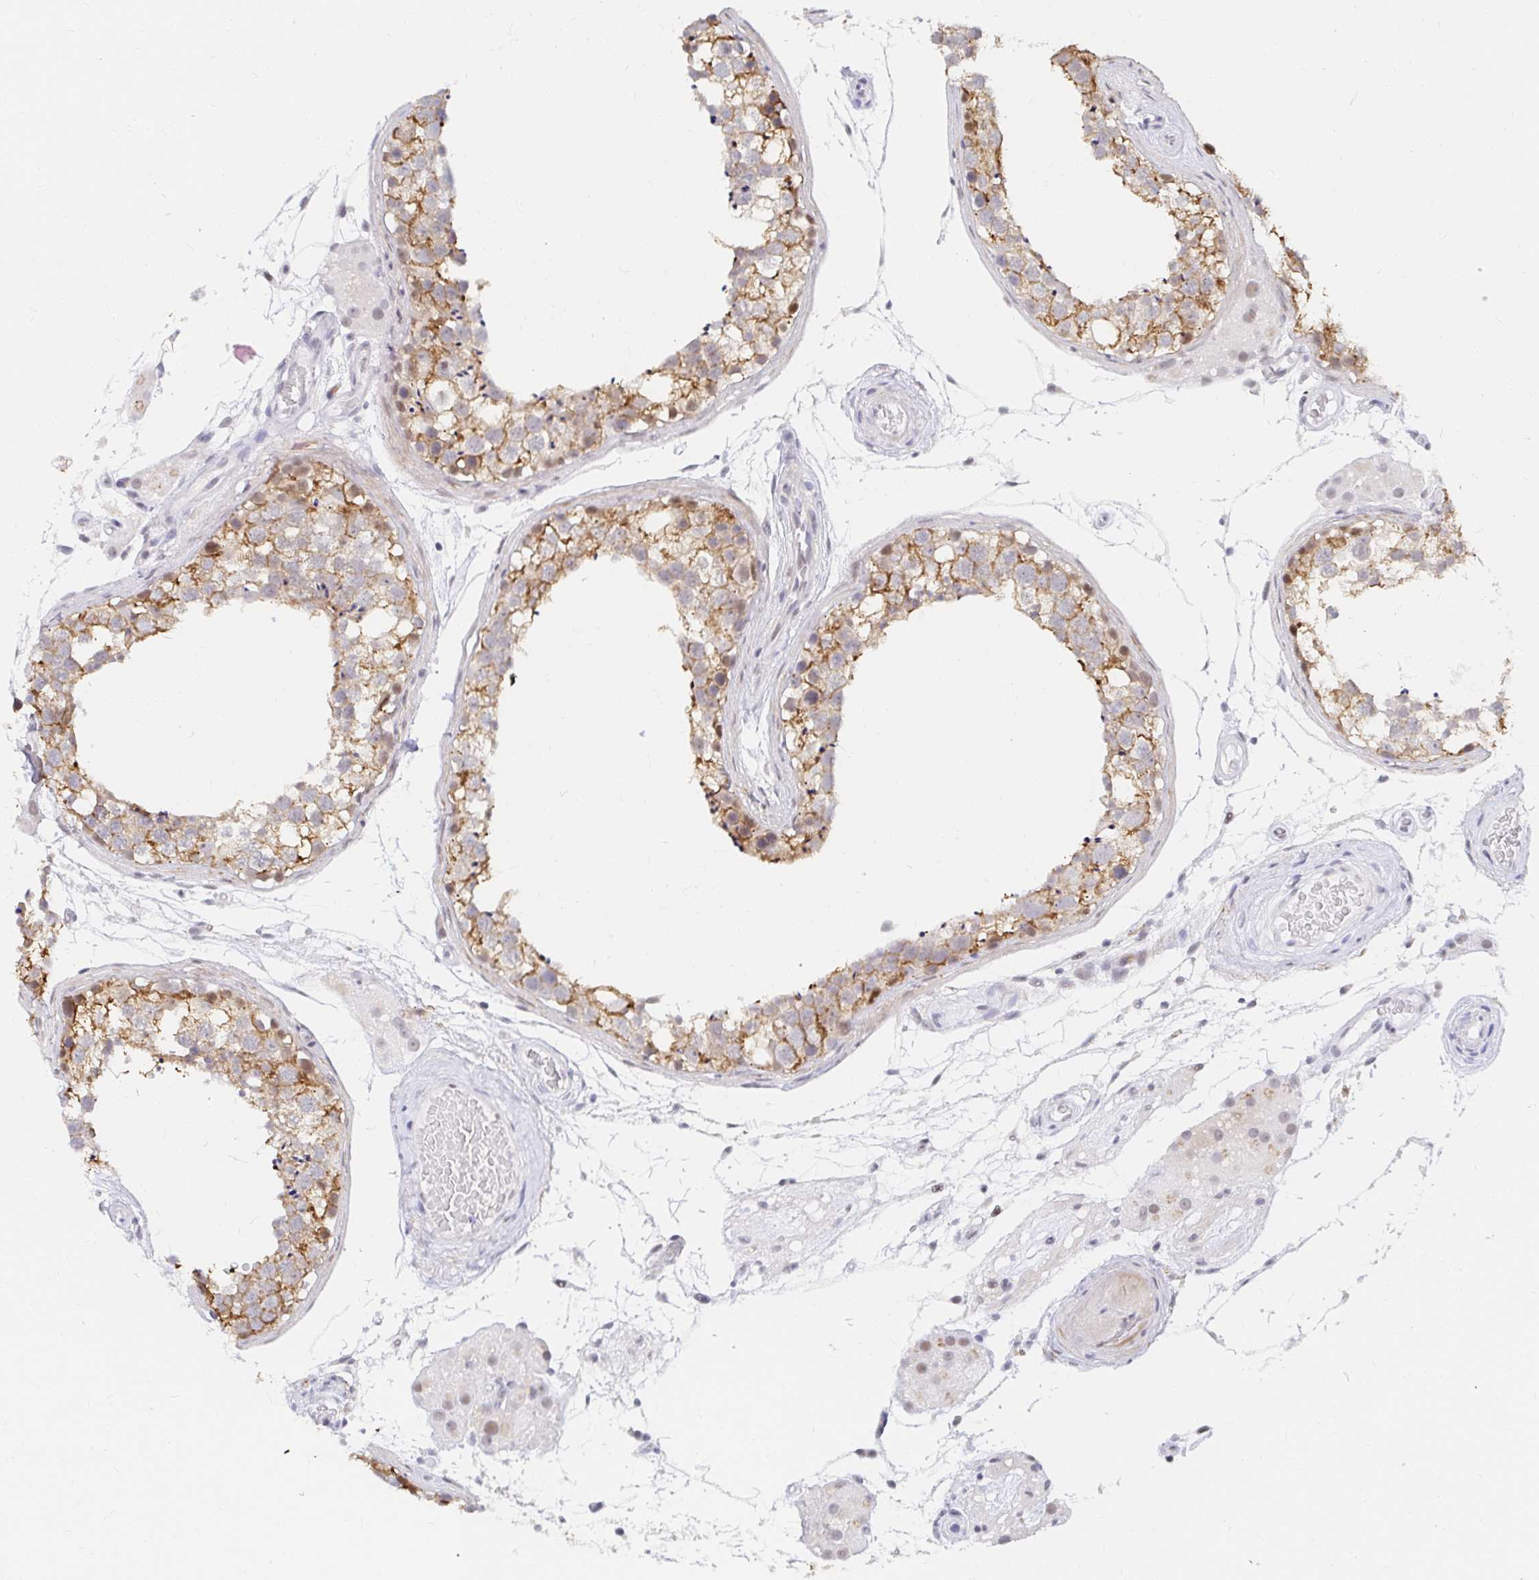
{"staining": {"intensity": "moderate", "quantity": ">75%", "location": "cytoplasmic/membranous"}, "tissue": "testis", "cell_type": "Cells in seminiferous ducts", "image_type": "normal", "snomed": [{"axis": "morphology", "description": "Normal tissue, NOS"}, {"axis": "morphology", "description": "Seminoma, NOS"}, {"axis": "topography", "description": "Testis"}], "caption": "IHC (DAB) staining of unremarkable human testis displays moderate cytoplasmic/membranous protein expression in about >75% of cells in seminiferous ducts. (Stains: DAB in brown, nuclei in blue, Microscopy: brightfield microscopy at high magnification).", "gene": "COL28A1", "patient": {"sex": "male", "age": 65}}